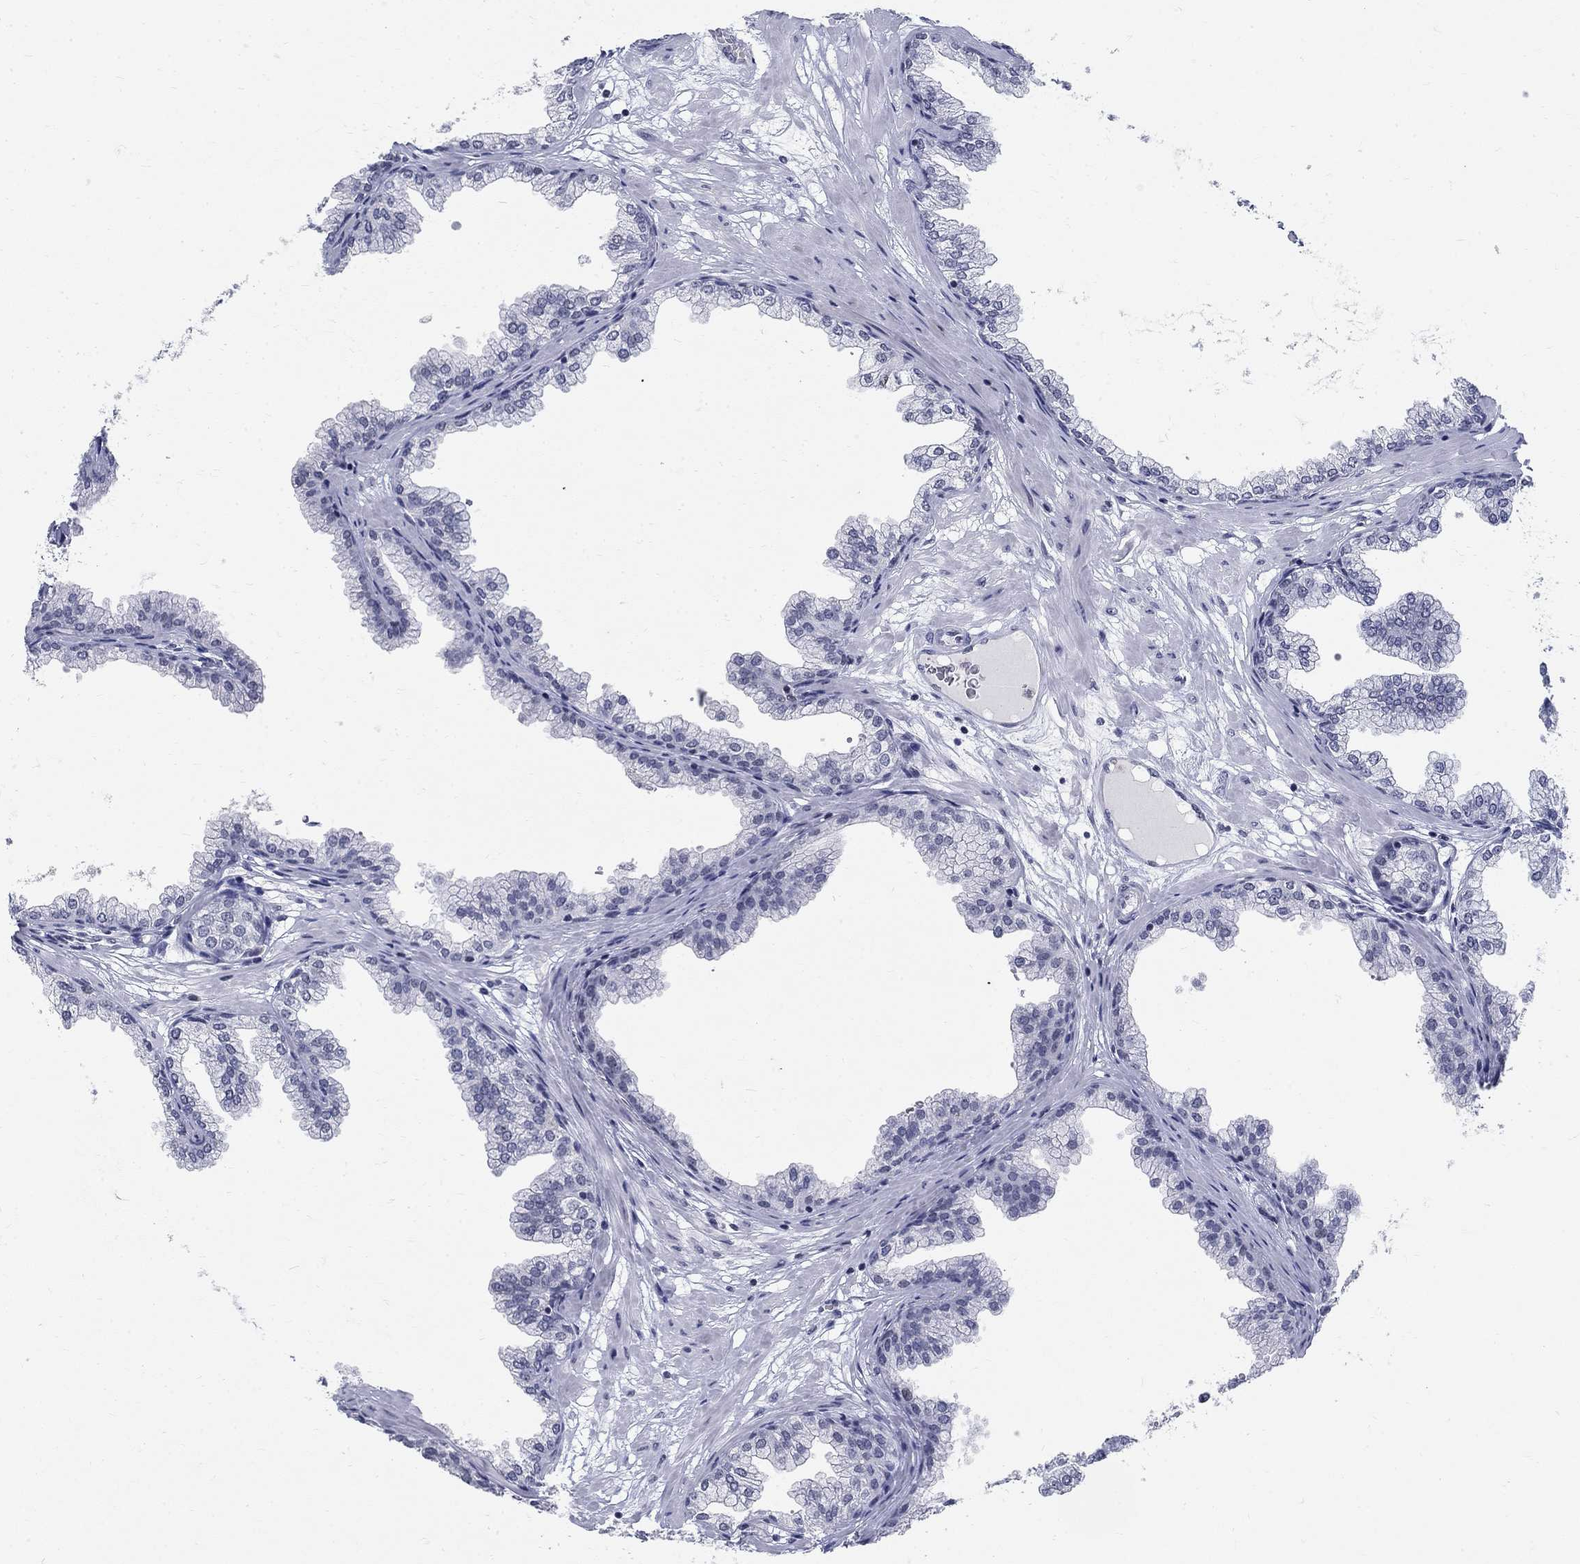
{"staining": {"intensity": "negative", "quantity": "none", "location": "none"}, "tissue": "prostate", "cell_type": "Glandular cells", "image_type": "normal", "snomed": [{"axis": "morphology", "description": "Normal tissue, NOS"}, {"axis": "topography", "description": "Prostate"}], "caption": "Glandular cells are negative for protein expression in benign human prostate. (Immunohistochemistry, brightfield microscopy, high magnification).", "gene": "BHLHE22", "patient": {"sex": "male", "age": 37}}